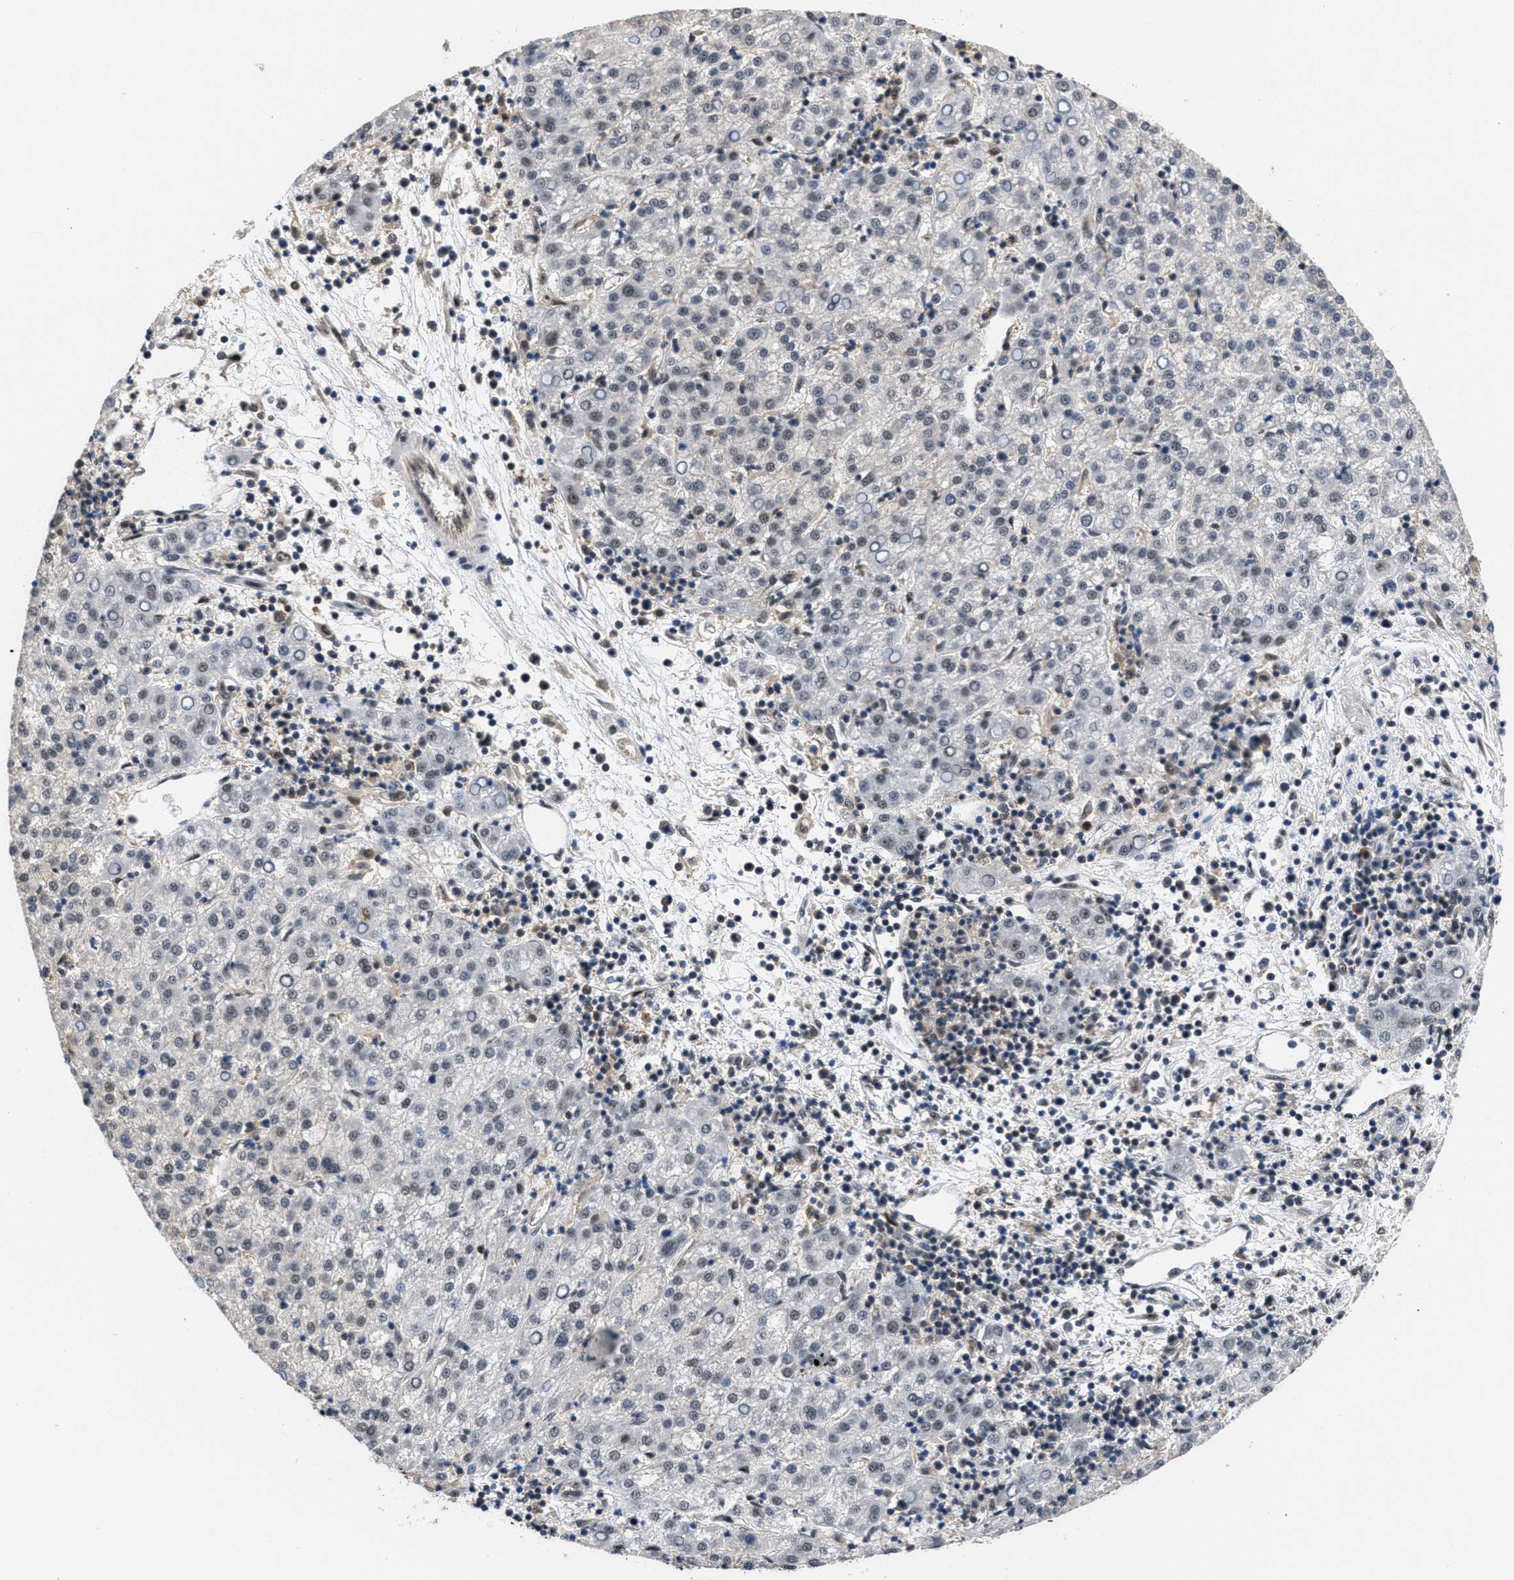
{"staining": {"intensity": "negative", "quantity": "none", "location": "none"}, "tissue": "liver cancer", "cell_type": "Tumor cells", "image_type": "cancer", "snomed": [{"axis": "morphology", "description": "Carcinoma, Hepatocellular, NOS"}, {"axis": "topography", "description": "Liver"}], "caption": "DAB (3,3'-diaminobenzidine) immunohistochemical staining of liver cancer reveals no significant staining in tumor cells.", "gene": "CUL4B", "patient": {"sex": "female", "age": 58}}